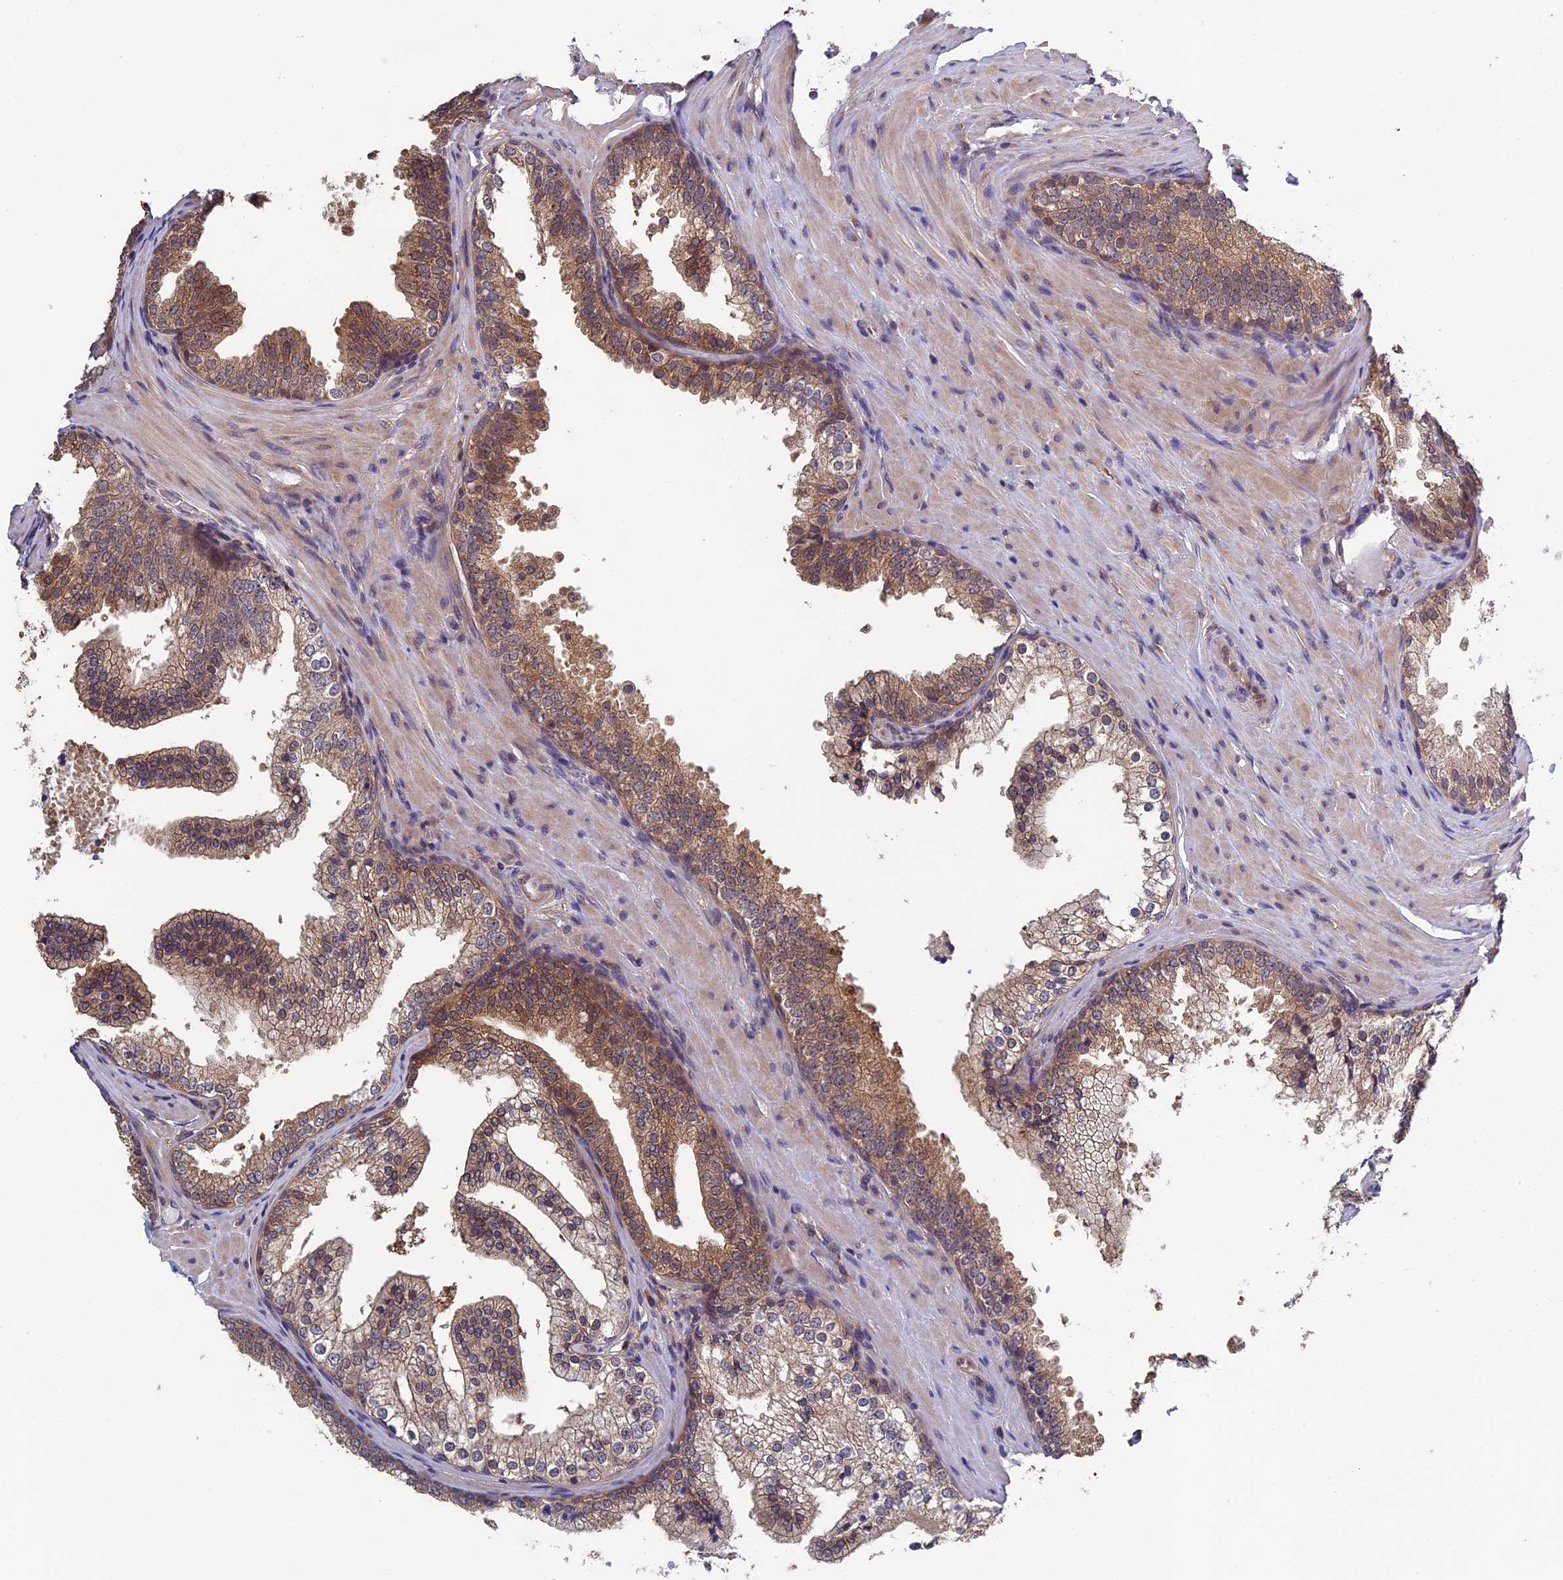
{"staining": {"intensity": "moderate", "quantity": ">75%", "location": "cytoplasmic/membranous"}, "tissue": "prostate", "cell_type": "Glandular cells", "image_type": "normal", "snomed": [{"axis": "morphology", "description": "Normal tissue, NOS"}, {"axis": "topography", "description": "Prostate"}], "caption": "Human prostate stained for a protein (brown) reveals moderate cytoplasmic/membranous positive expression in approximately >75% of glandular cells.", "gene": "LCMT1", "patient": {"sex": "male", "age": 60}}